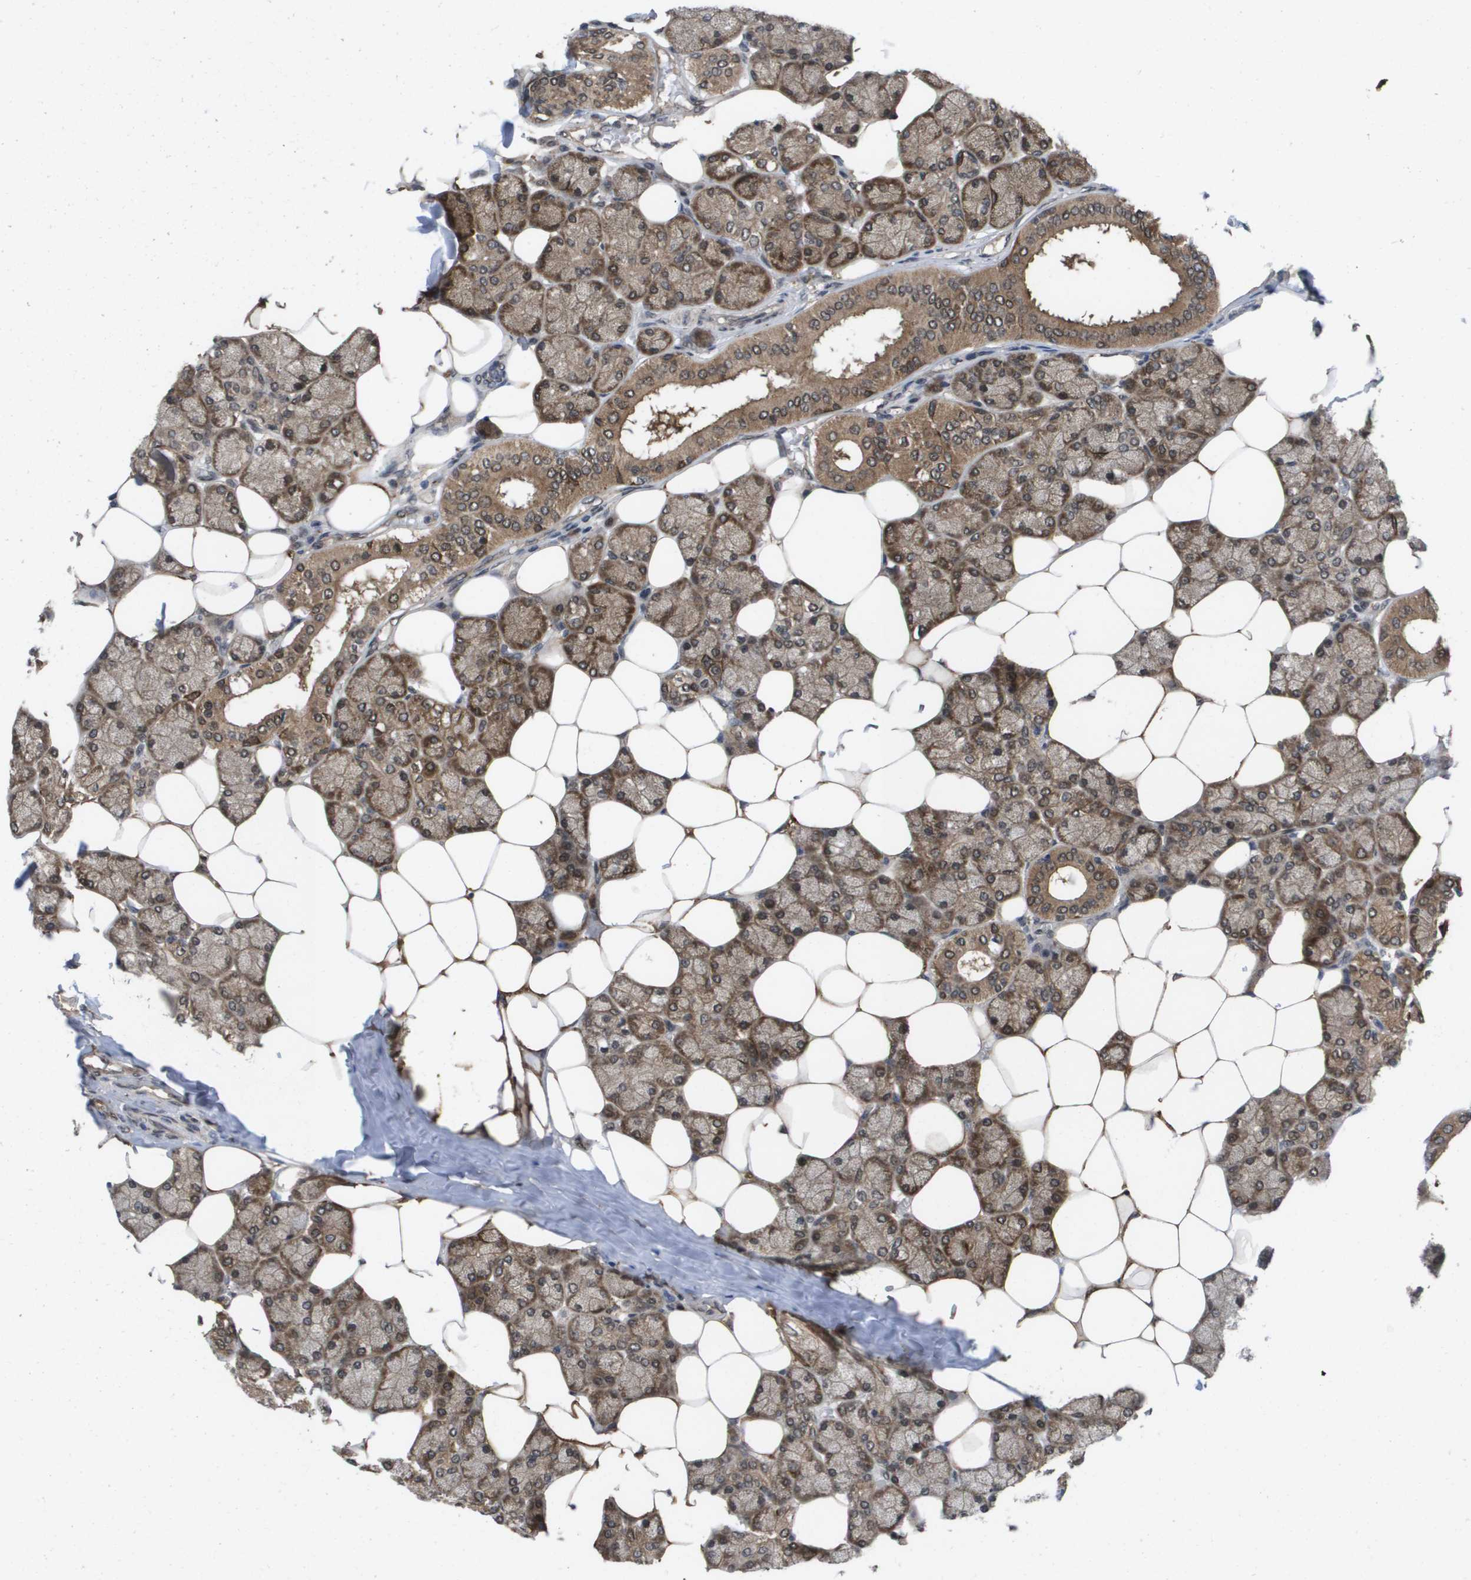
{"staining": {"intensity": "moderate", "quantity": ">75%", "location": "cytoplasmic/membranous"}, "tissue": "head and neck cancer", "cell_type": "Tumor cells", "image_type": "cancer", "snomed": [{"axis": "morphology", "description": "Normal tissue, NOS"}, {"axis": "morphology", "description": "Adenocarcinoma, NOS"}, {"axis": "topography", "description": "Salivary gland"}, {"axis": "topography", "description": "Head-Neck"}], "caption": "Moderate cytoplasmic/membranous protein staining is present in approximately >75% of tumor cells in head and neck cancer (adenocarcinoma).", "gene": "AMBRA1", "patient": {"sex": "male", "age": 80}}